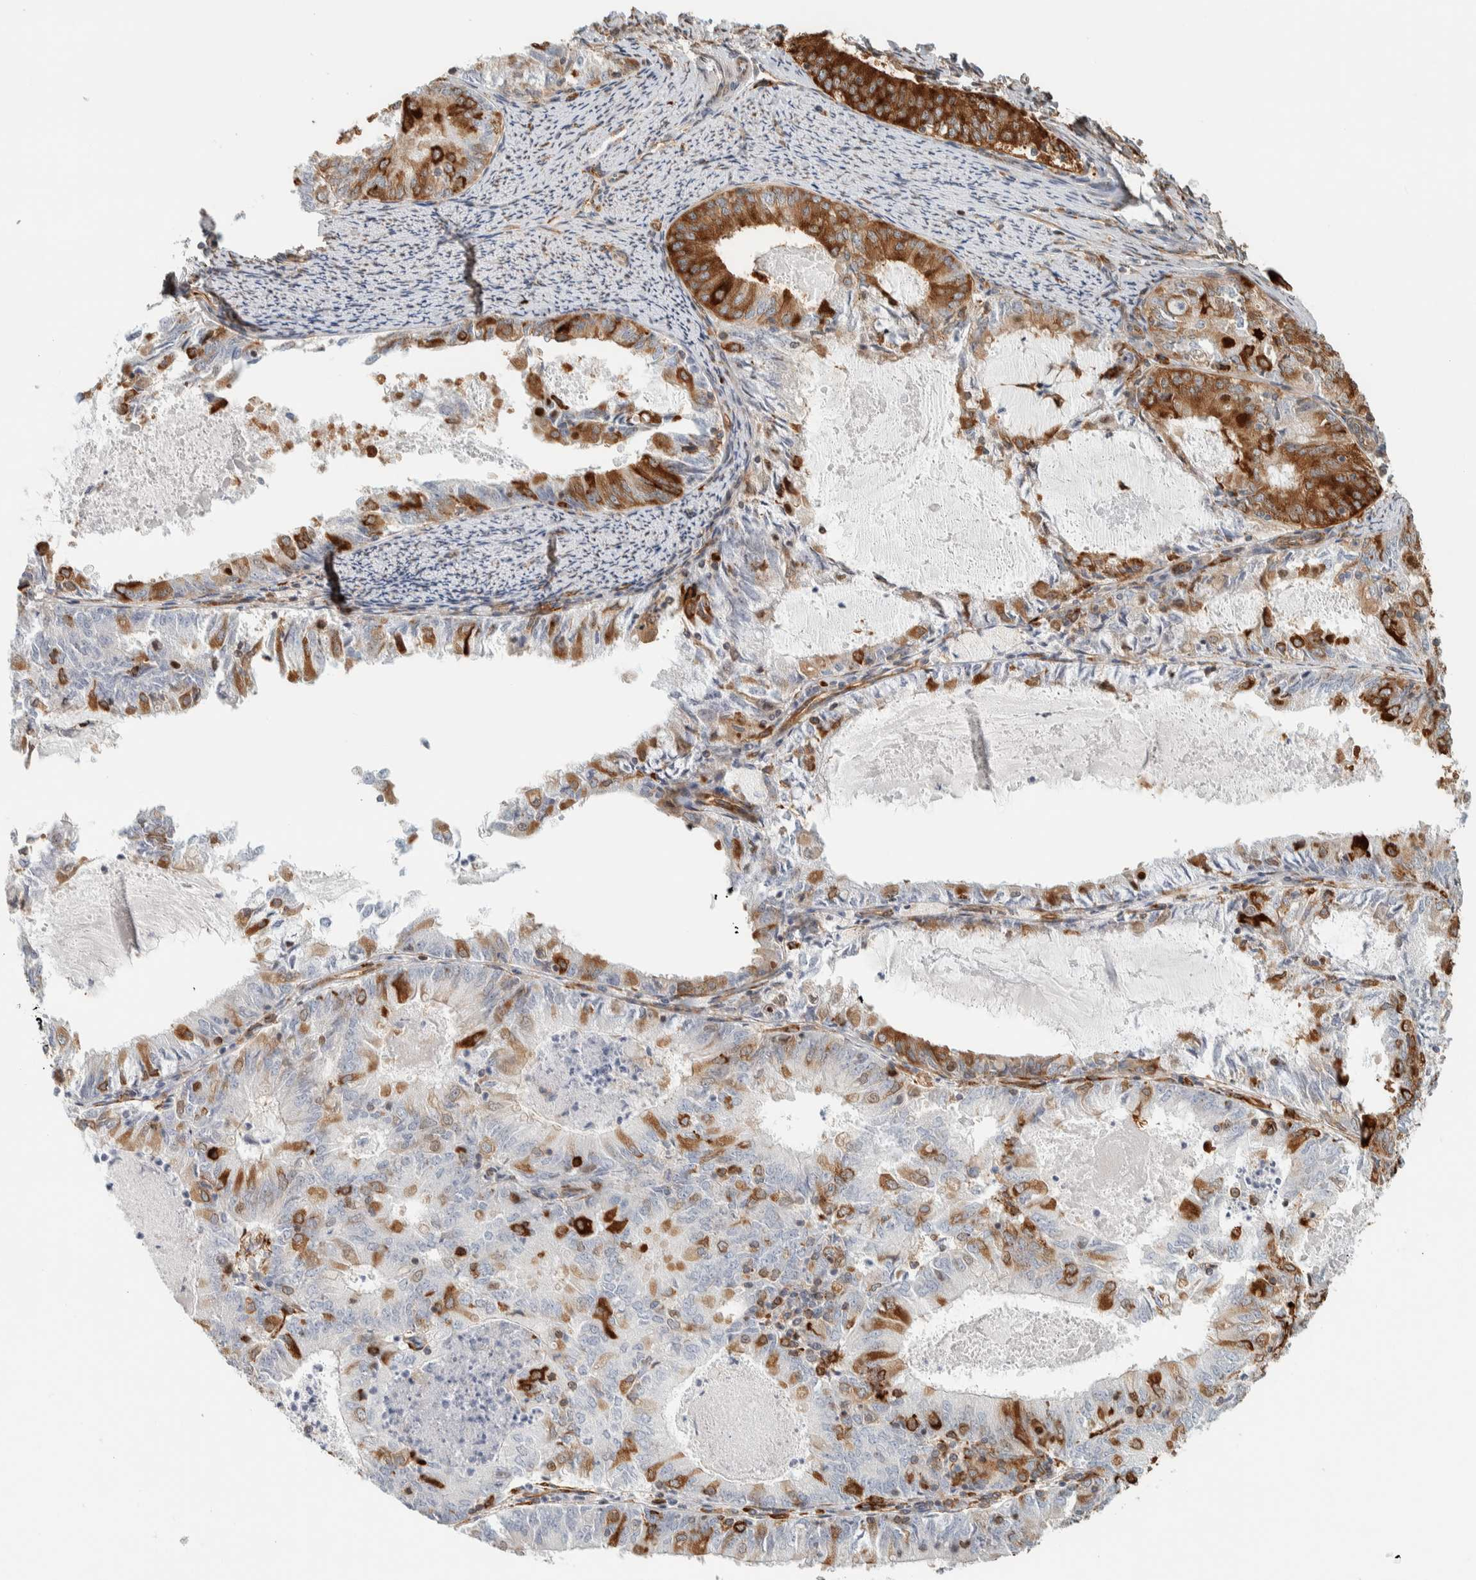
{"staining": {"intensity": "strong", "quantity": "25%-75%", "location": "cytoplasmic/membranous"}, "tissue": "endometrial cancer", "cell_type": "Tumor cells", "image_type": "cancer", "snomed": [{"axis": "morphology", "description": "Adenocarcinoma, NOS"}, {"axis": "topography", "description": "Endometrium"}], "caption": "An immunohistochemistry (IHC) micrograph of tumor tissue is shown. Protein staining in brown shows strong cytoplasmic/membranous positivity in adenocarcinoma (endometrial) within tumor cells.", "gene": "LLGL2", "patient": {"sex": "female", "age": 57}}